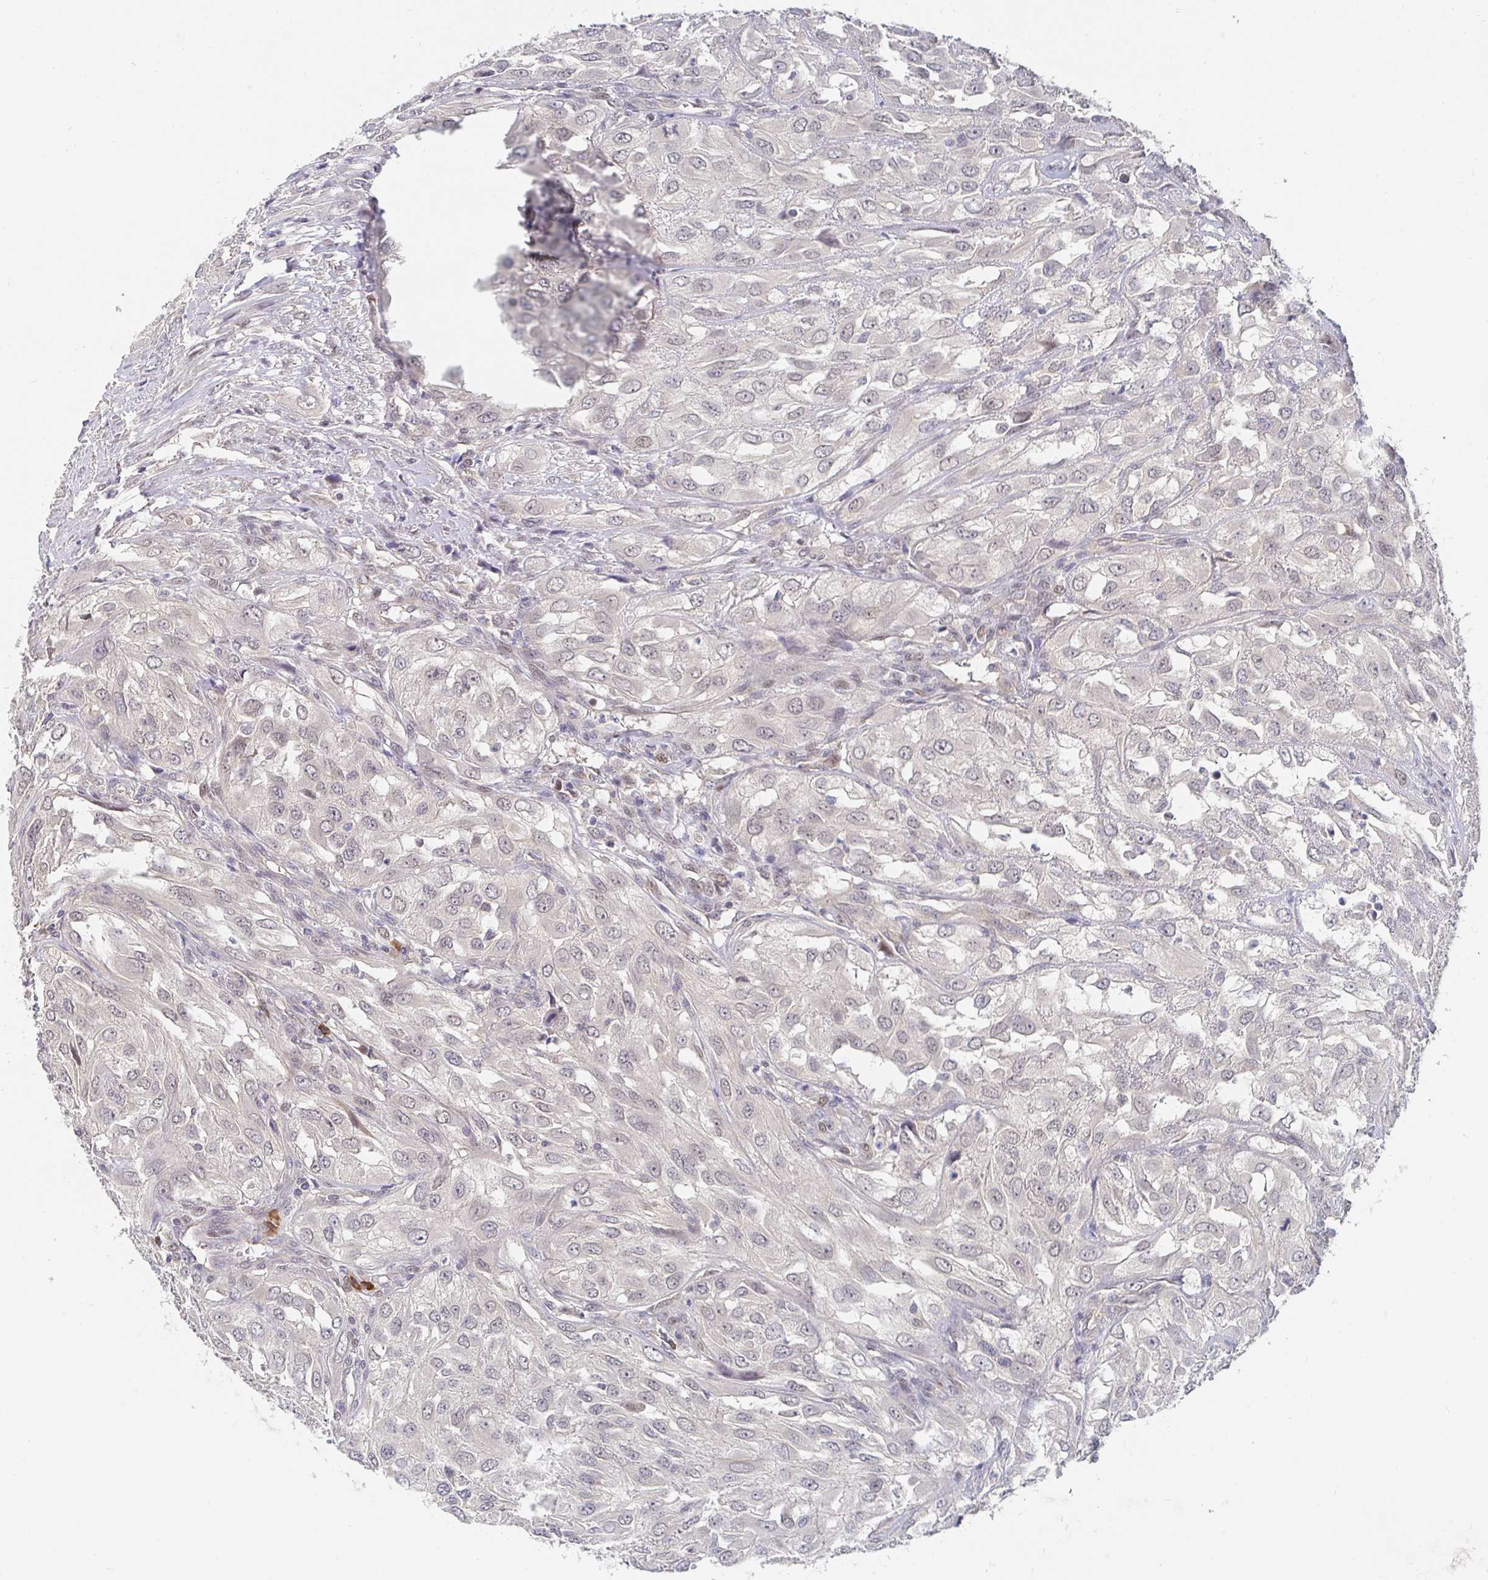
{"staining": {"intensity": "negative", "quantity": "none", "location": "none"}, "tissue": "urothelial cancer", "cell_type": "Tumor cells", "image_type": "cancer", "snomed": [{"axis": "morphology", "description": "Urothelial carcinoma, High grade"}, {"axis": "topography", "description": "Urinary bladder"}], "caption": "Tumor cells show no significant positivity in urothelial cancer.", "gene": "MEIS1", "patient": {"sex": "male", "age": 67}}